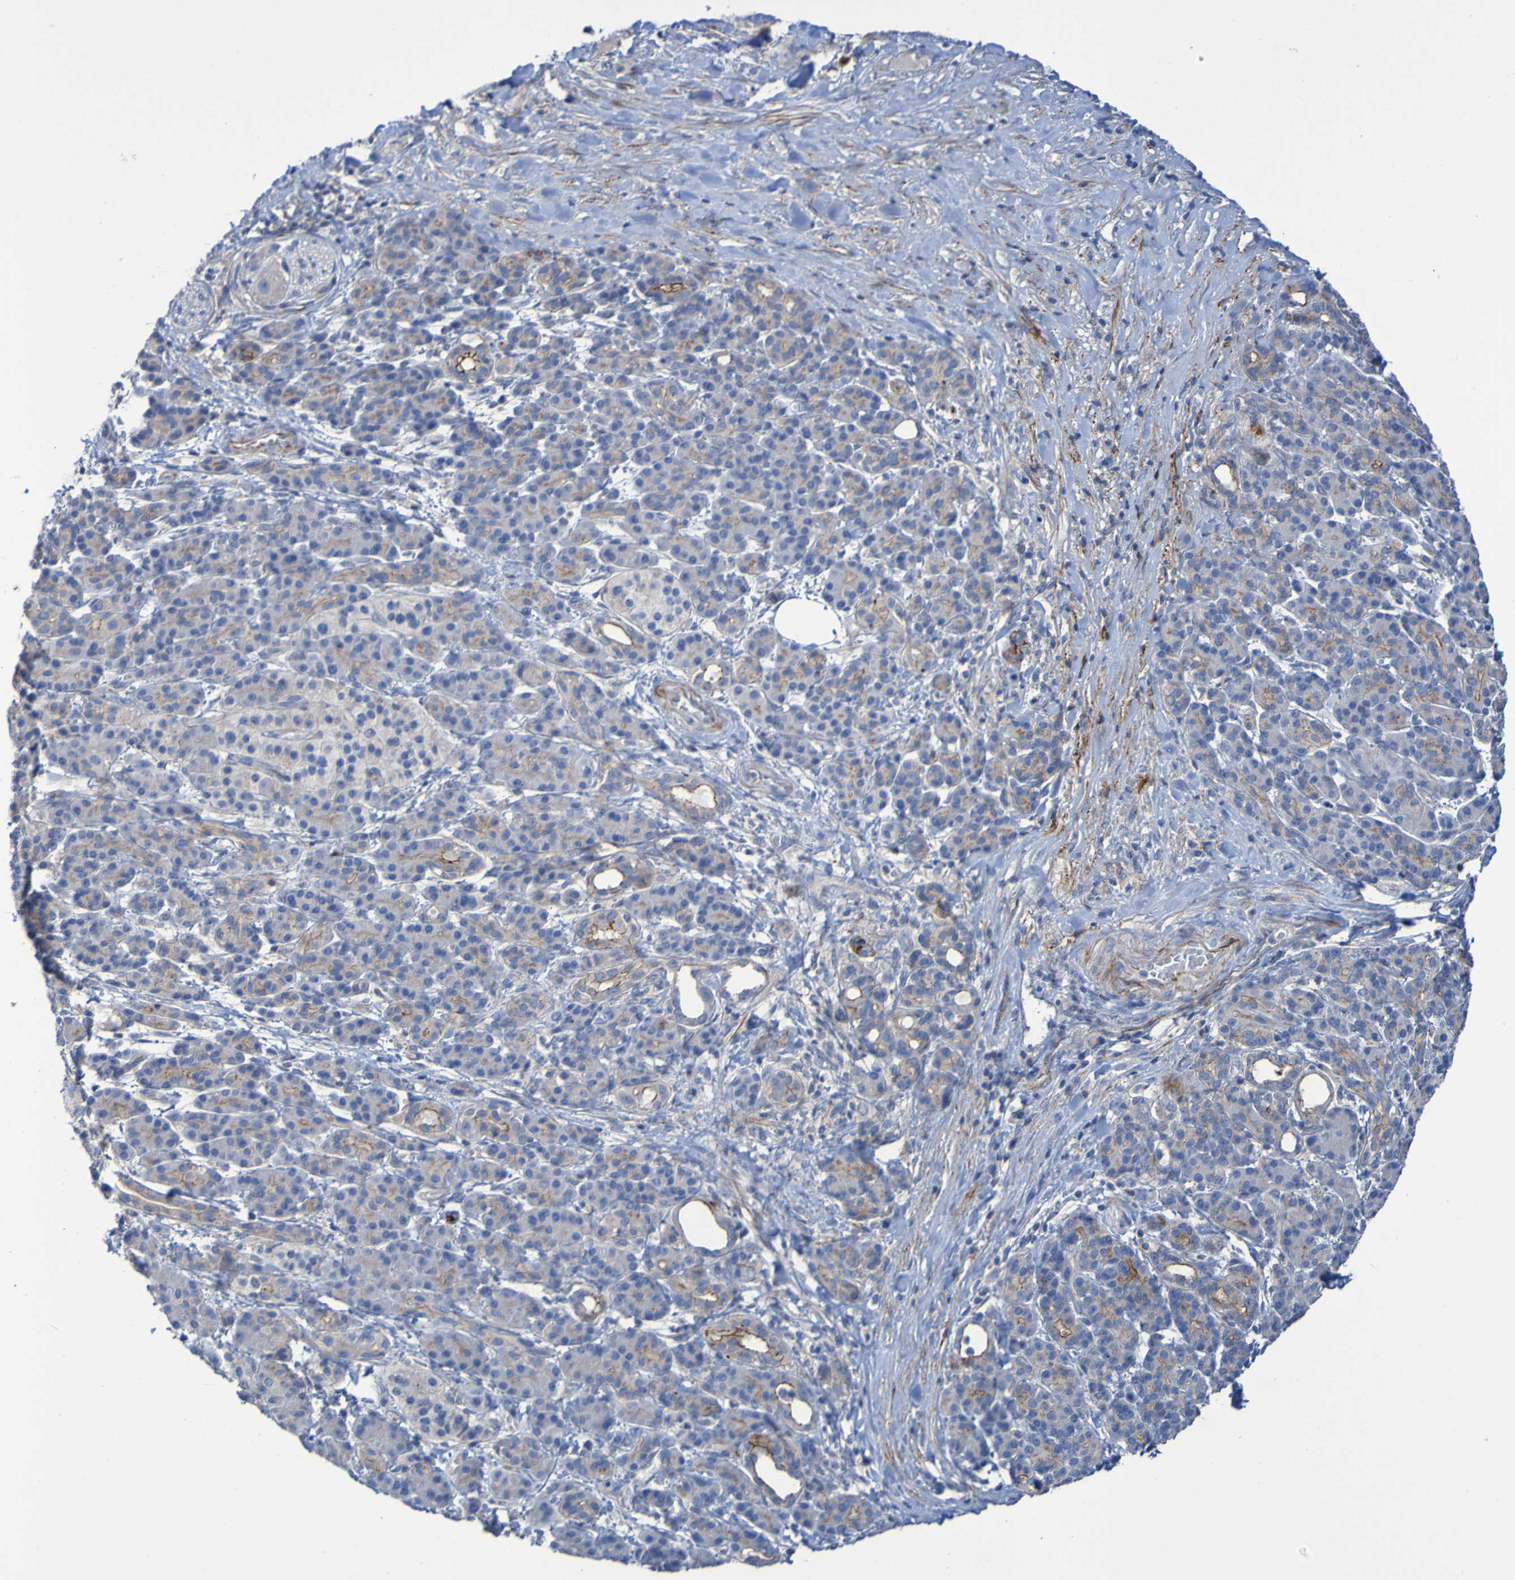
{"staining": {"intensity": "strong", "quantity": "<25%", "location": "cytoplasmic/membranous"}, "tissue": "pancreatic cancer", "cell_type": "Tumor cells", "image_type": "cancer", "snomed": [{"axis": "morphology", "description": "Adenocarcinoma, NOS"}, {"axis": "topography", "description": "Pancreas"}], "caption": "Human pancreatic cancer stained with a protein marker shows strong staining in tumor cells.", "gene": "RNF182", "patient": {"sex": "female", "age": 77}}